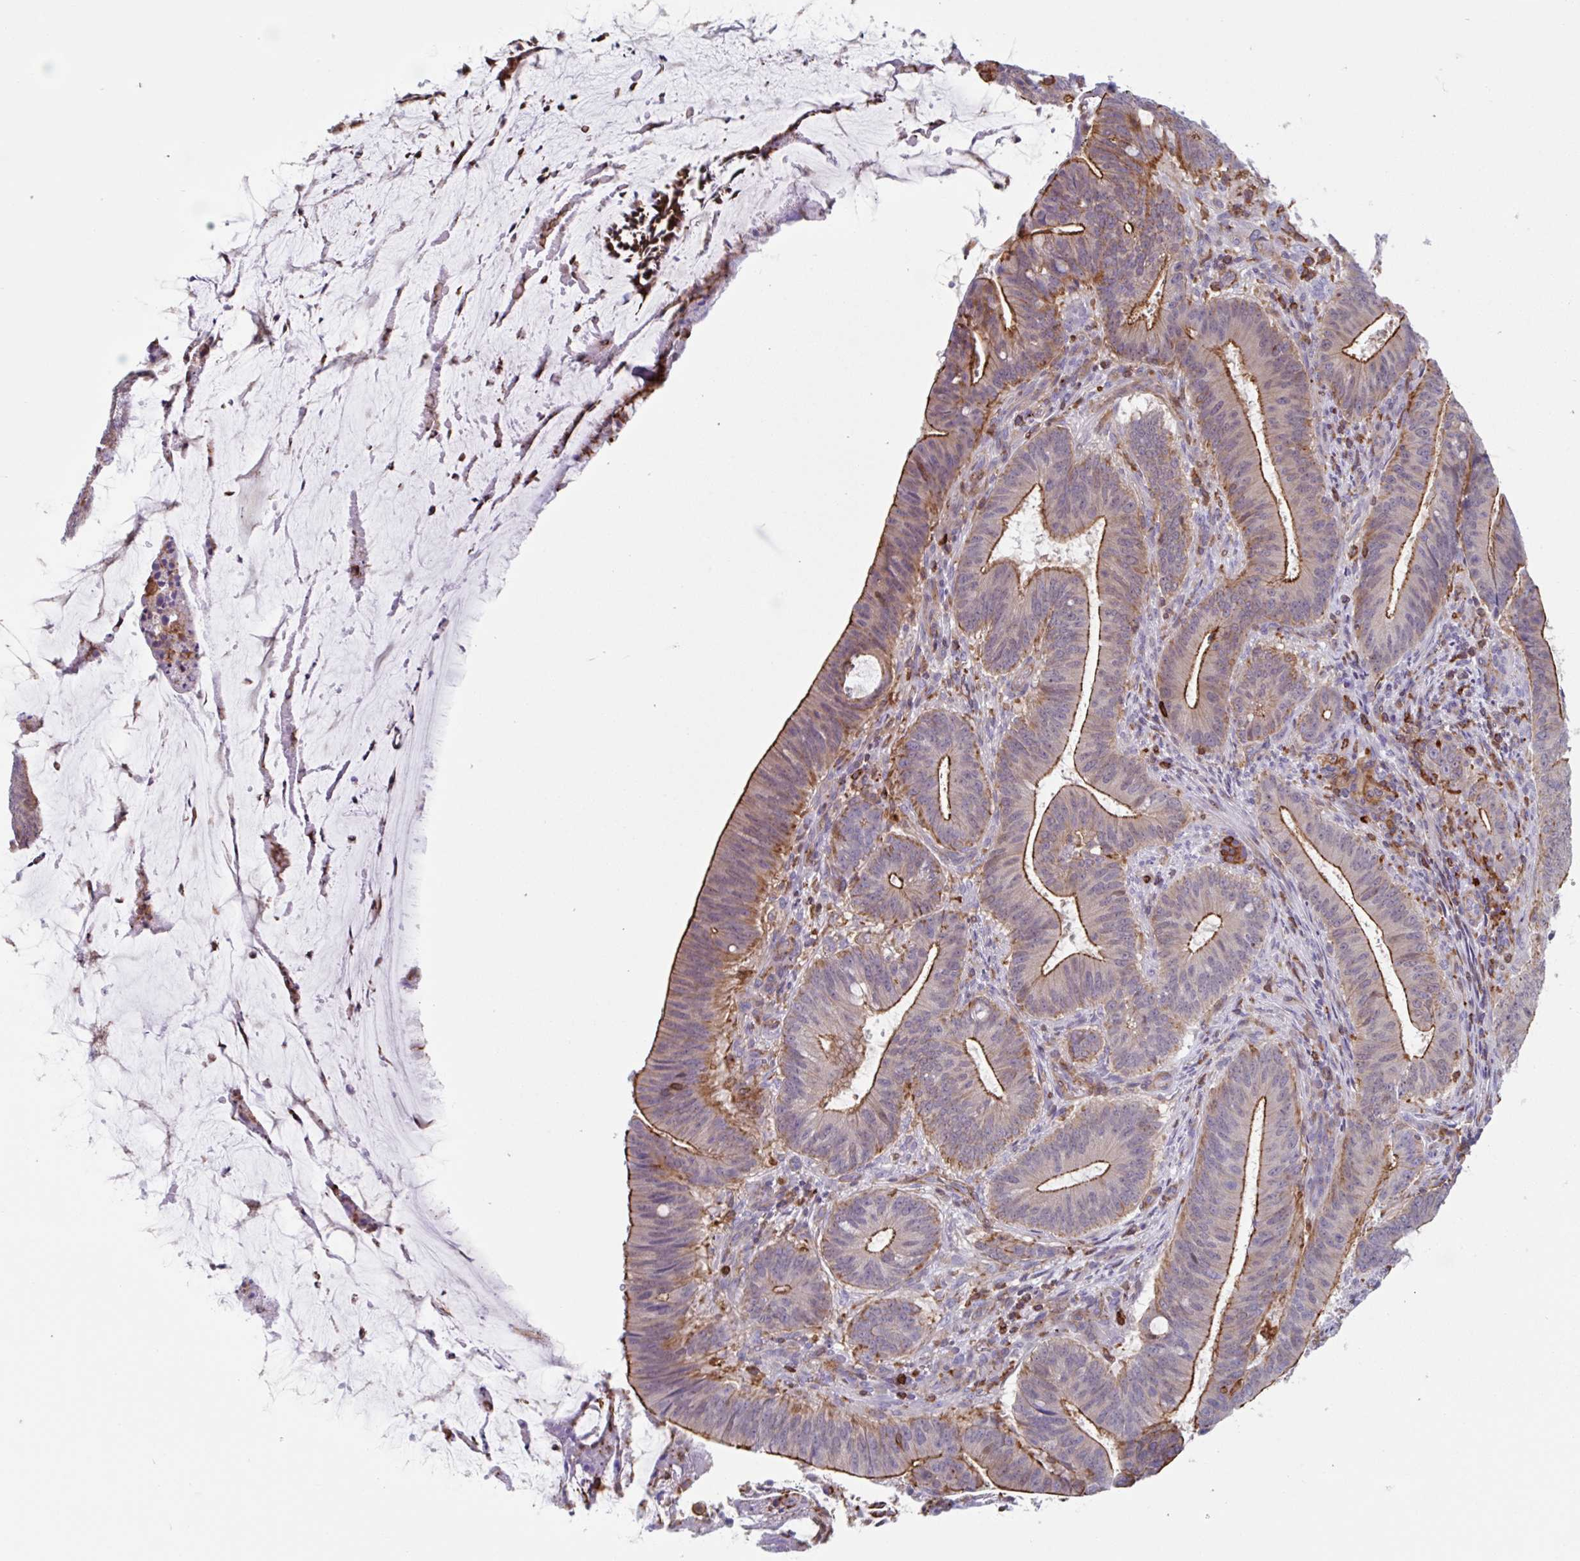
{"staining": {"intensity": "moderate", "quantity": "25%-75%", "location": "cytoplasmic/membranous"}, "tissue": "colorectal cancer", "cell_type": "Tumor cells", "image_type": "cancer", "snomed": [{"axis": "morphology", "description": "Adenocarcinoma, NOS"}, {"axis": "topography", "description": "Colon"}], "caption": "Human colorectal adenocarcinoma stained with a protein marker reveals moderate staining in tumor cells.", "gene": "EFHD1", "patient": {"sex": "female", "age": 43}}